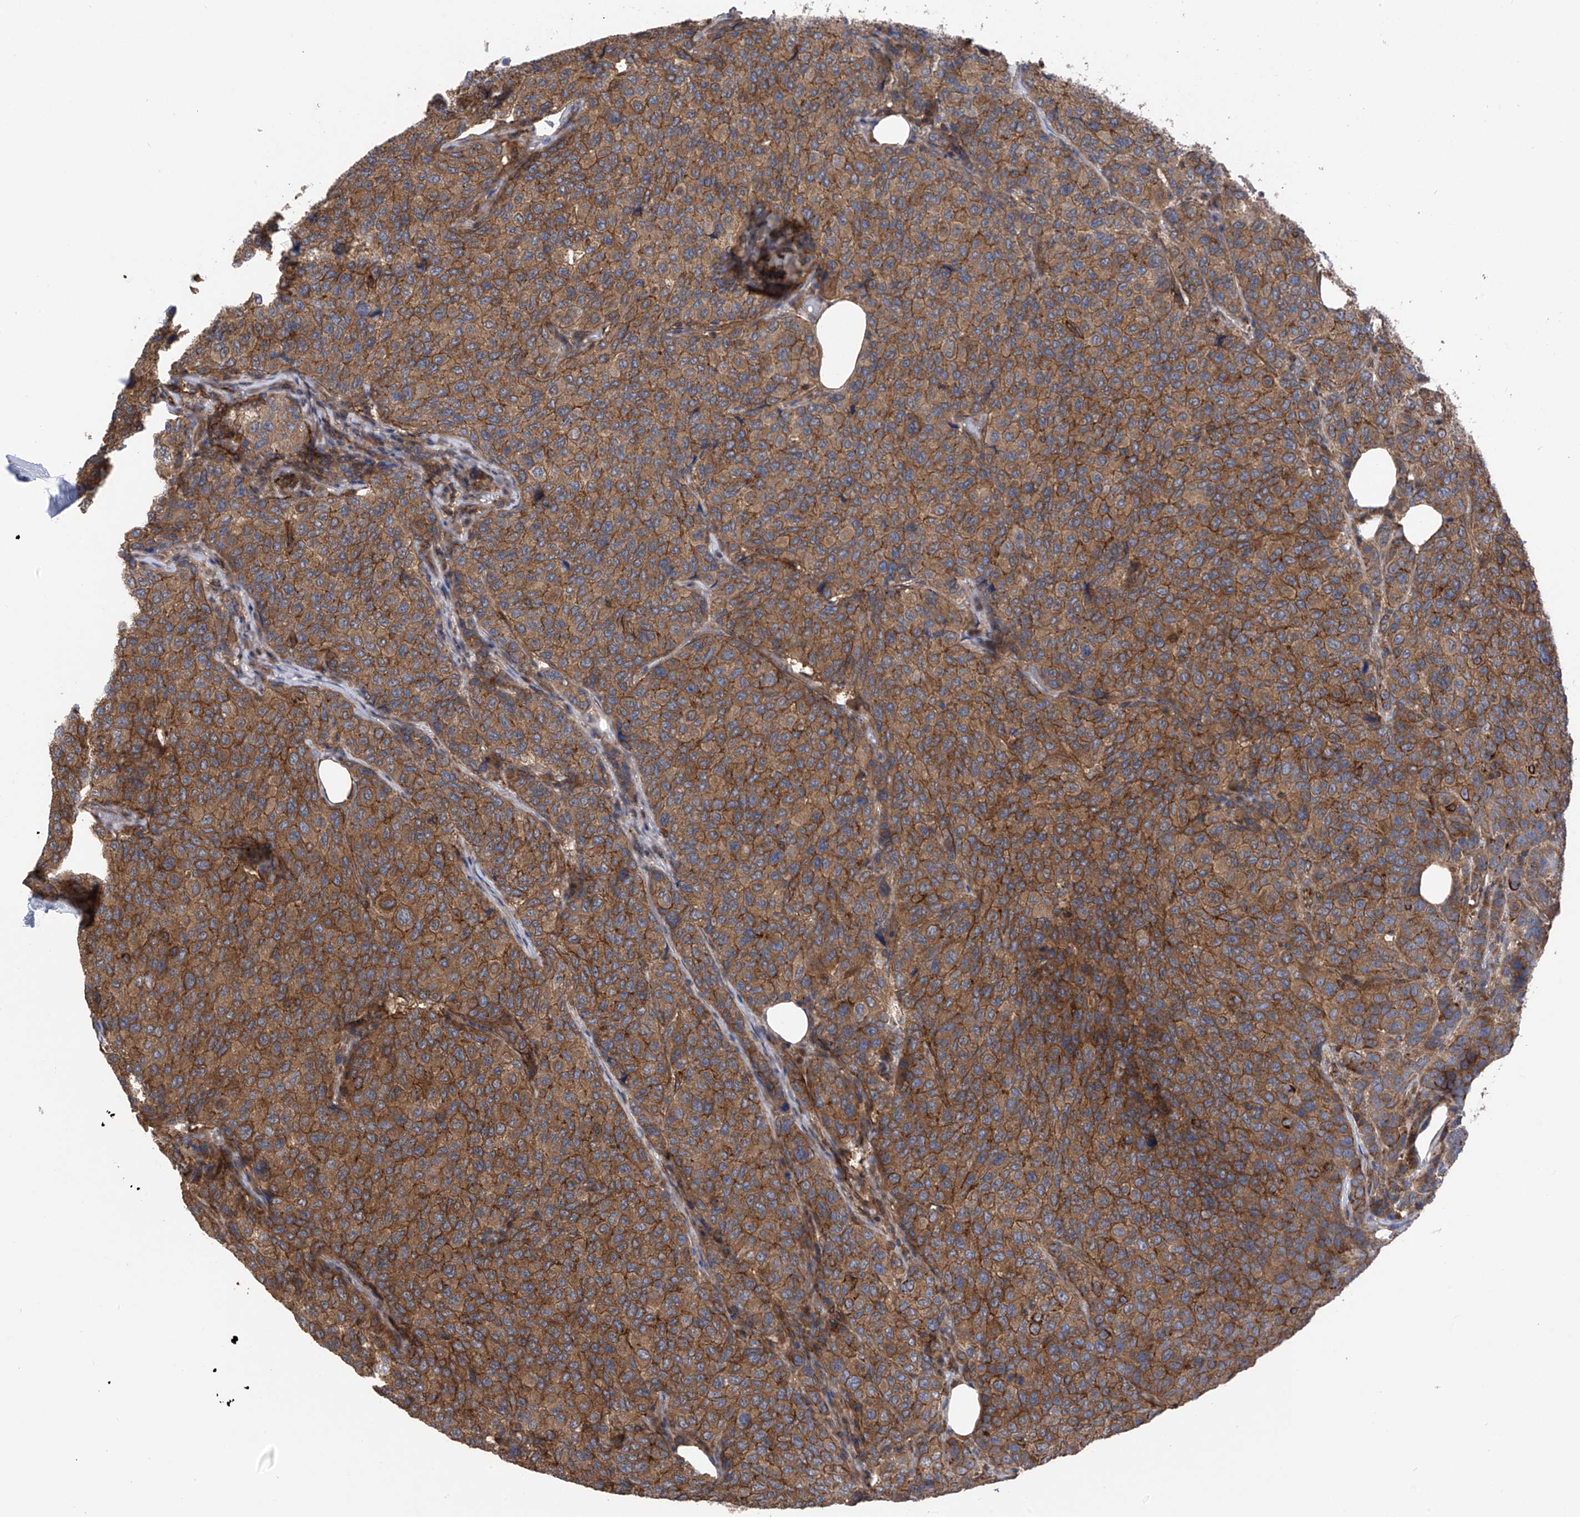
{"staining": {"intensity": "moderate", "quantity": ">75%", "location": "cytoplasmic/membranous"}, "tissue": "breast cancer", "cell_type": "Tumor cells", "image_type": "cancer", "snomed": [{"axis": "morphology", "description": "Duct carcinoma"}, {"axis": "topography", "description": "Breast"}], "caption": "About >75% of tumor cells in breast infiltrating ductal carcinoma display moderate cytoplasmic/membranous protein positivity as visualized by brown immunohistochemical staining.", "gene": "CHPF", "patient": {"sex": "female", "age": 55}}